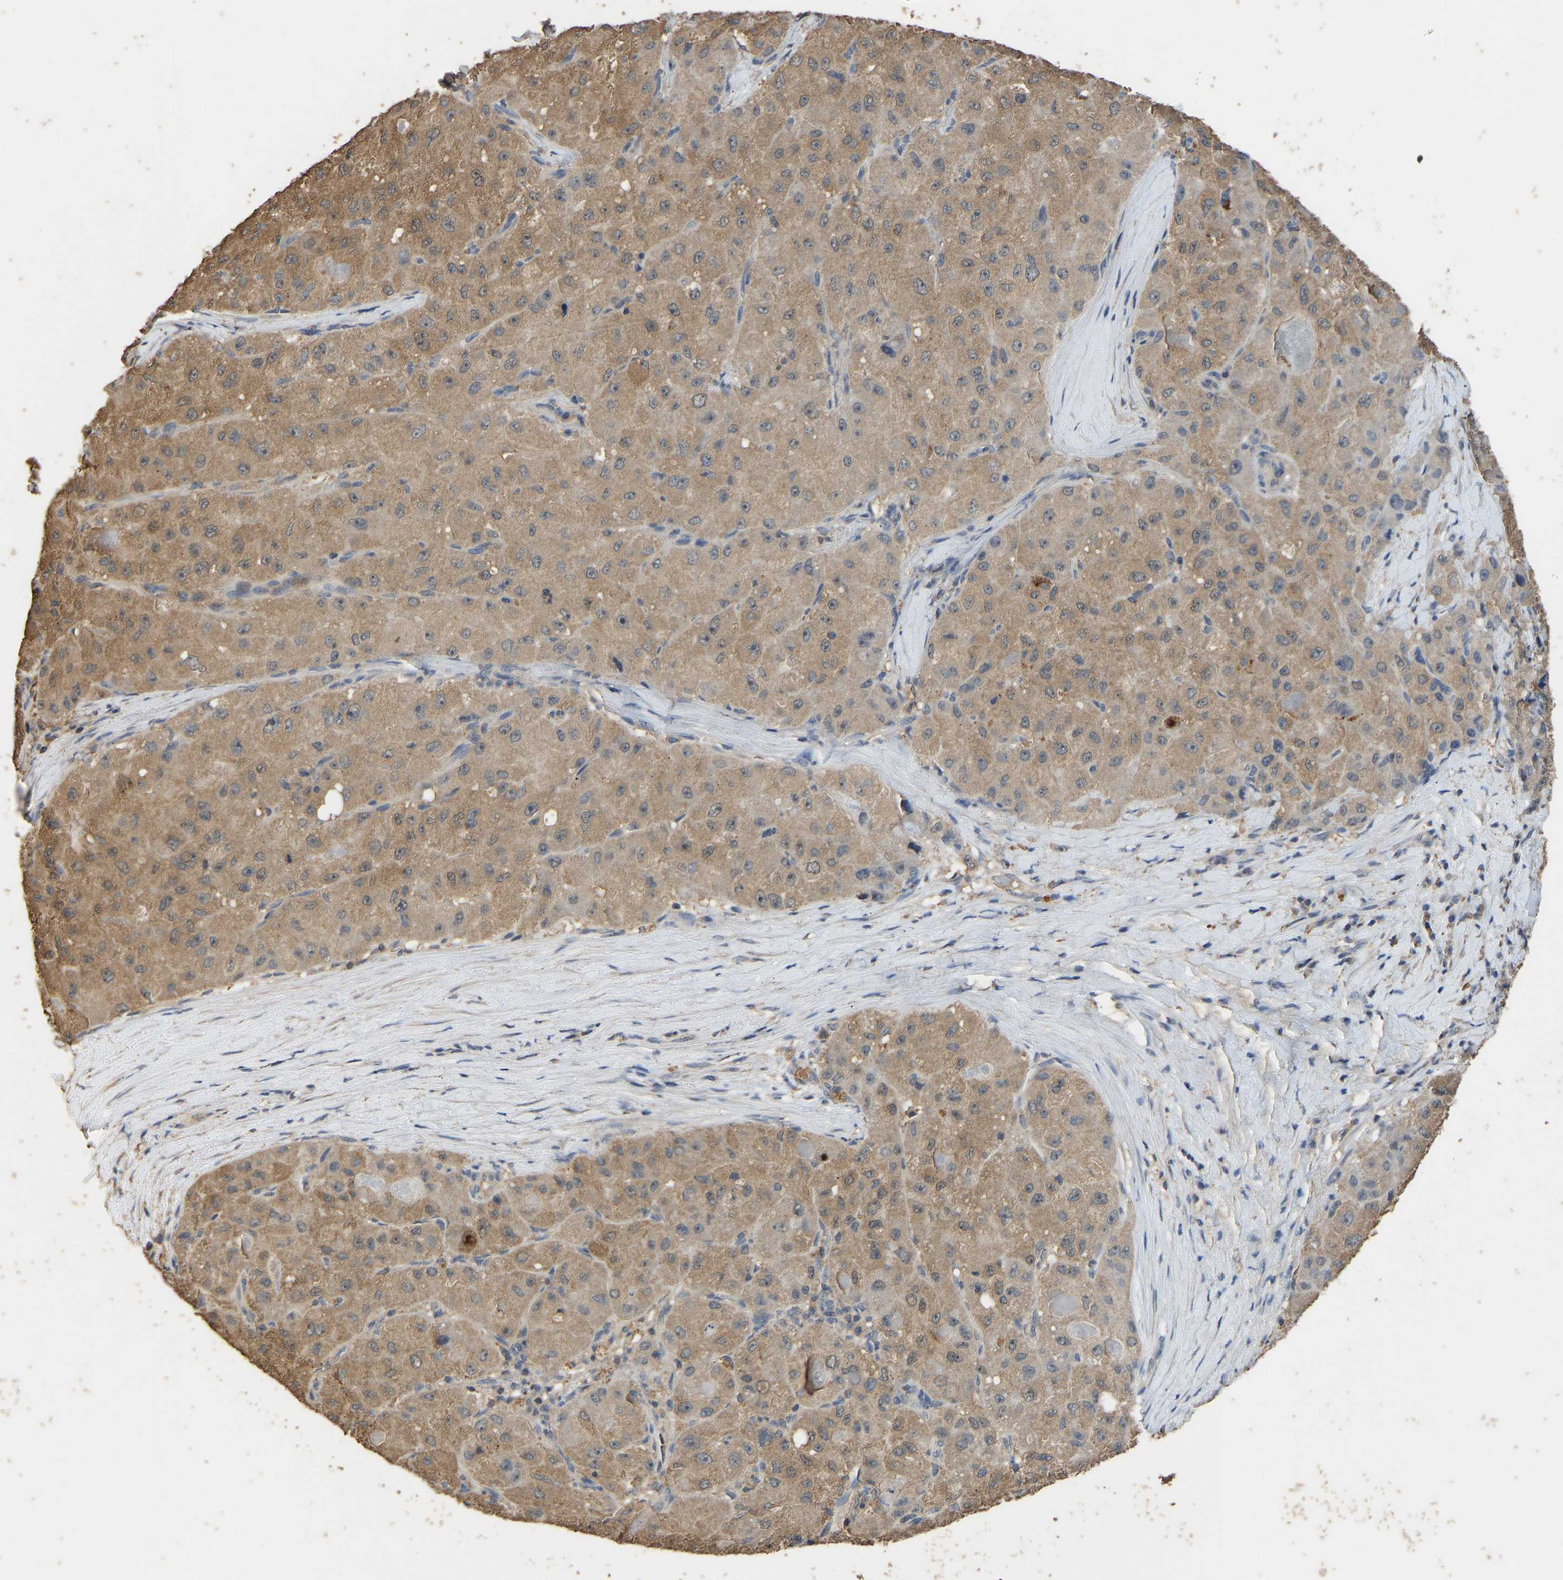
{"staining": {"intensity": "moderate", "quantity": ">75%", "location": "cytoplasmic/membranous"}, "tissue": "liver cancer", "cell_type": "Tumor cells", "image_type": "cancer", "snomed": [{"axis": "morphology", "description": "Carcinoma, Hepatocellular, NOS"}, {"axis": "topography", "description": "Liver"}], "caption": "Protein staining of liver cancer tissue shows moderate cytoplasmic/membranous staining in about >75% of tumor cells.", "gene": "CIDEC", "patient": {"sex": "male", "age": 80}}